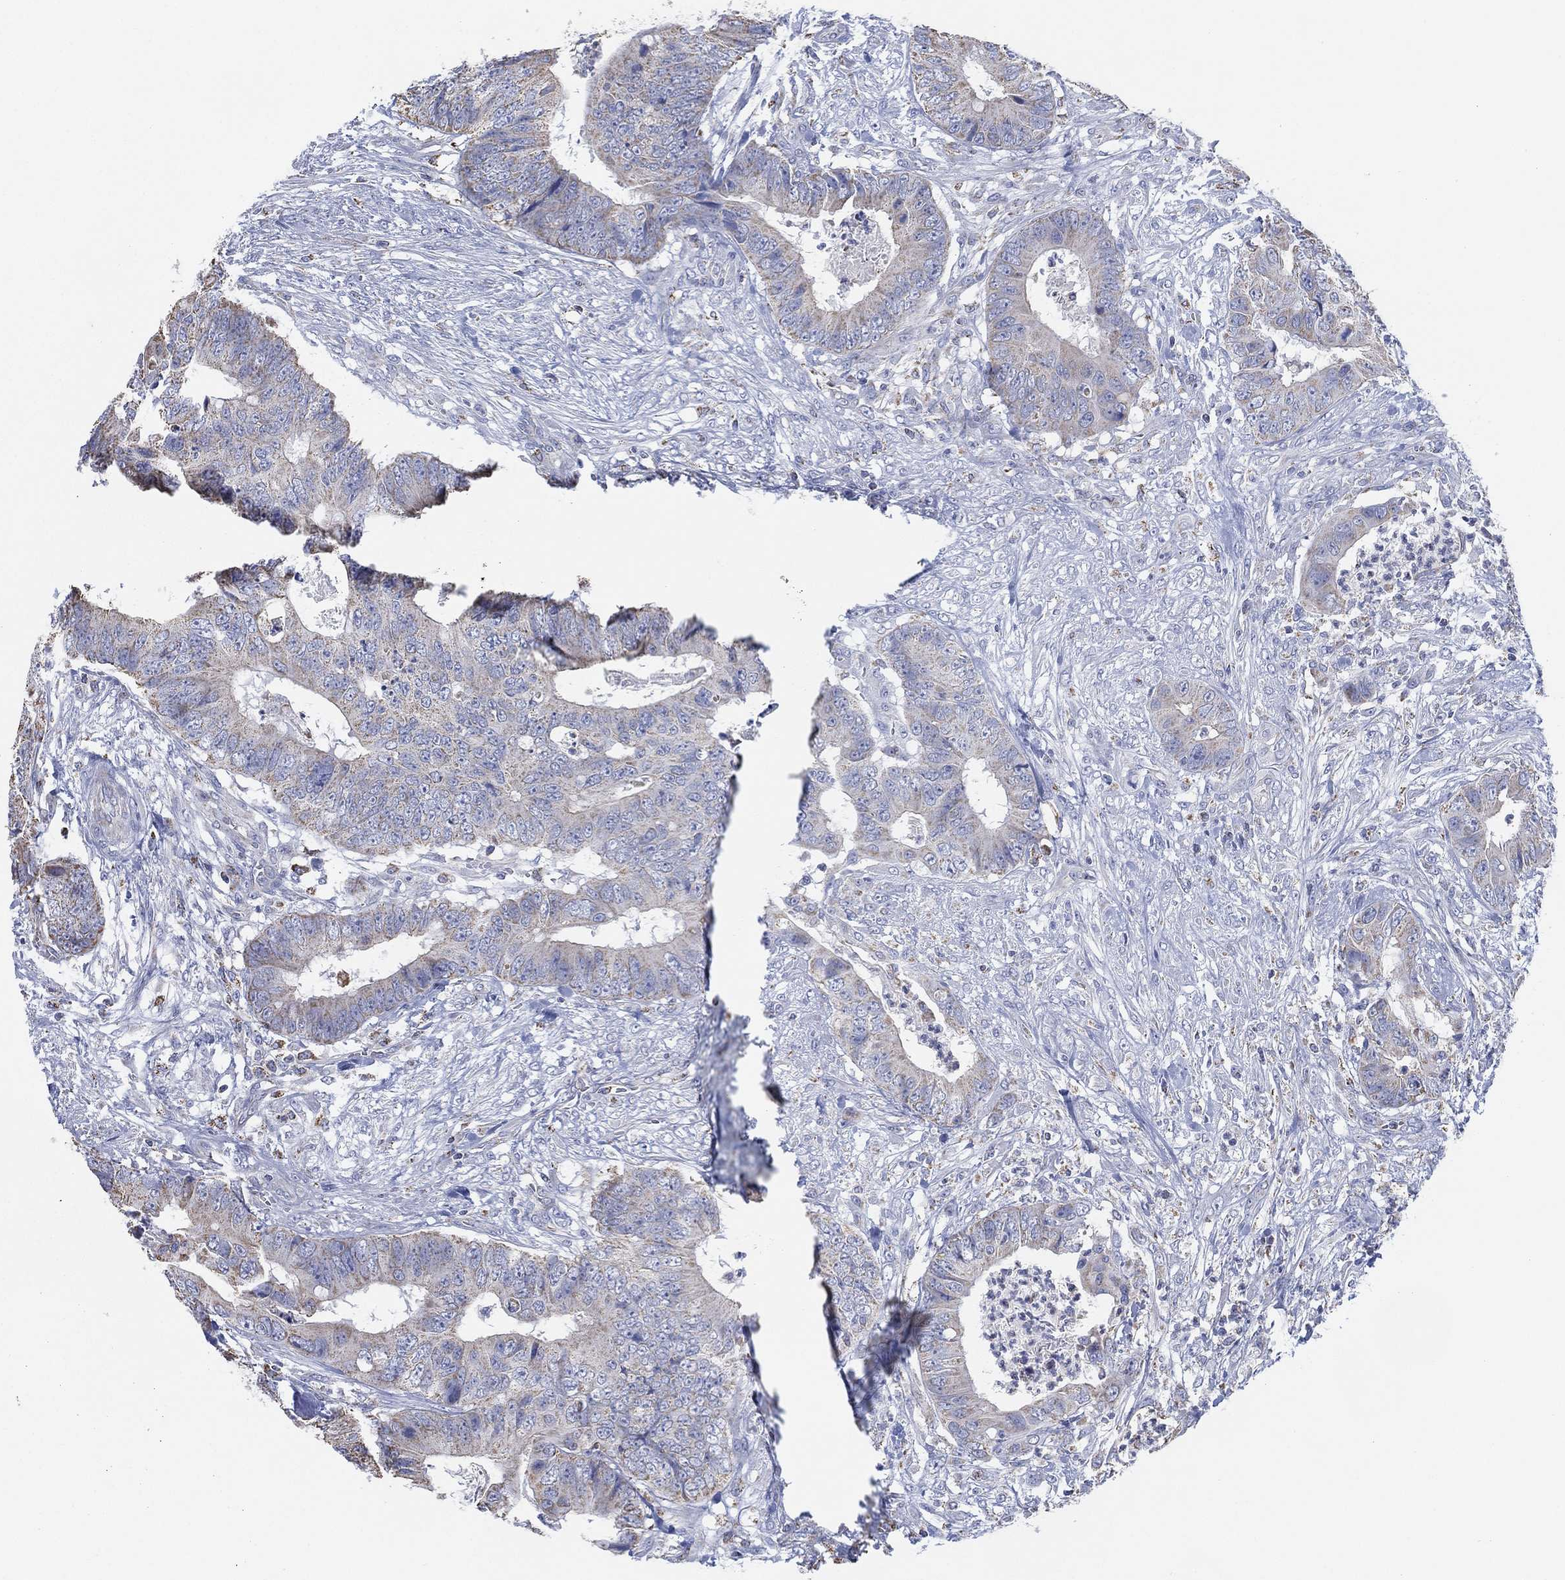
{"staining": {"intensity": "negative", "quantity": "none", "location": "none"}, "tissue": "colorectal cancer", "cell_type": "Tumor cells", "image_type": "cancer", "snomed": [{"axis": "morphology", "description": "Adenocarcinoma, NOS"}, {"axis": "topography", "description": "Colon"}], "caption": "High power microscopy micrograph of an immunohistochemistry histopathology image of colorectal cancer, revealing no significant staining in tumor cells.", "gene": "CFTR", "patient": {"sex": "male", "age": 84}}